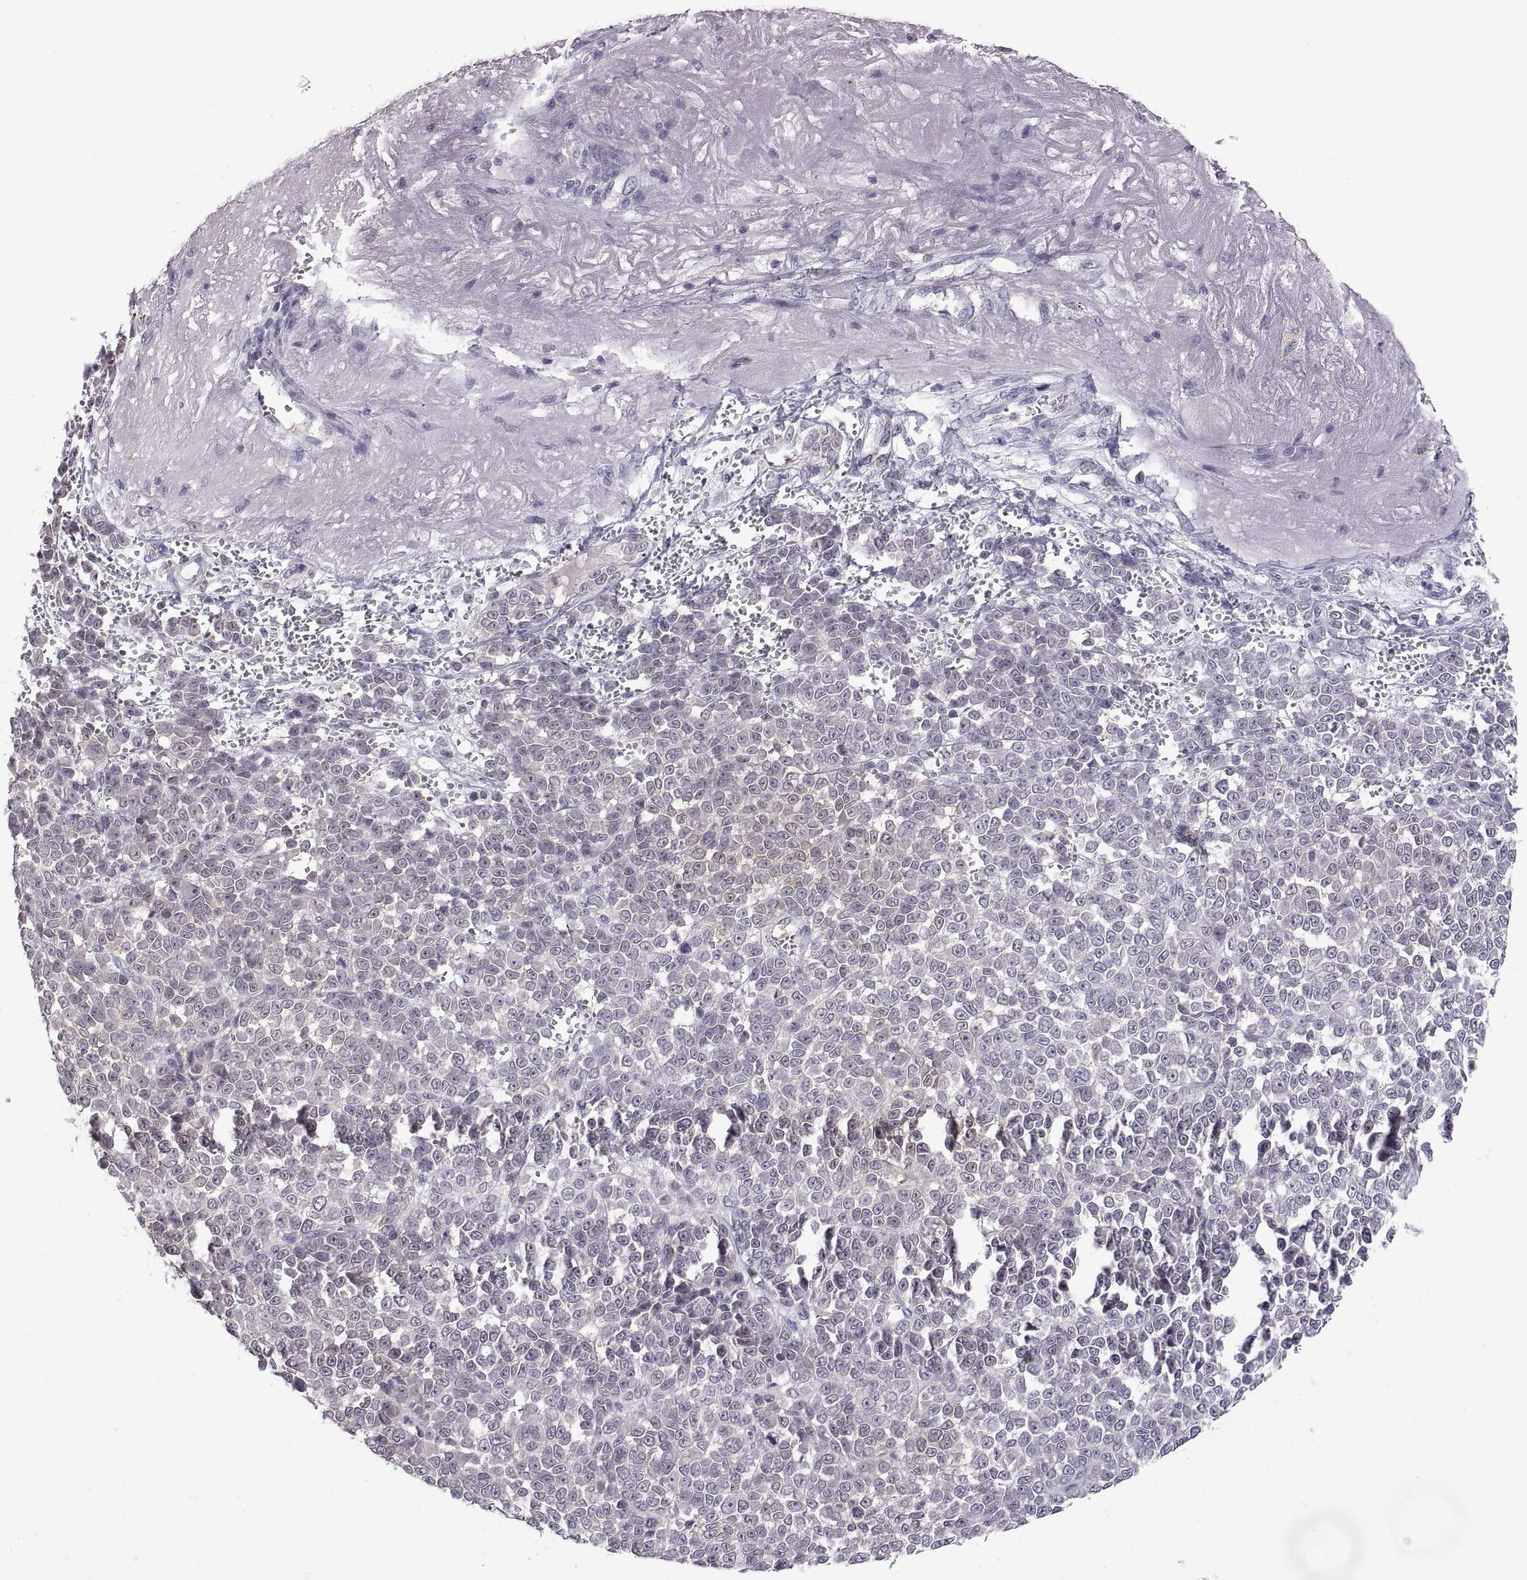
{"staining": {"intensity": "weak", "quantity": "<25%", "location": "cytoplasmic/membranous"}, "tissue": "melanoma", "cell_type": "Tumor cells", "image_type": "cancer", "snomed": [{"axis": "morphology", "description": "Malignant melanoma, NOS"}, {"axis": "topography", "description": "Skin"}], "caption": "High magnification brightfield microscopy of melanoma stained with DAB (3,3'-diaminobenzidine) (brown) and counterstained with hematoxylin (blue): tumor cells show no significant staining.", "gene": "FGF9", "patient": {"sex": "female", "age": 95}}